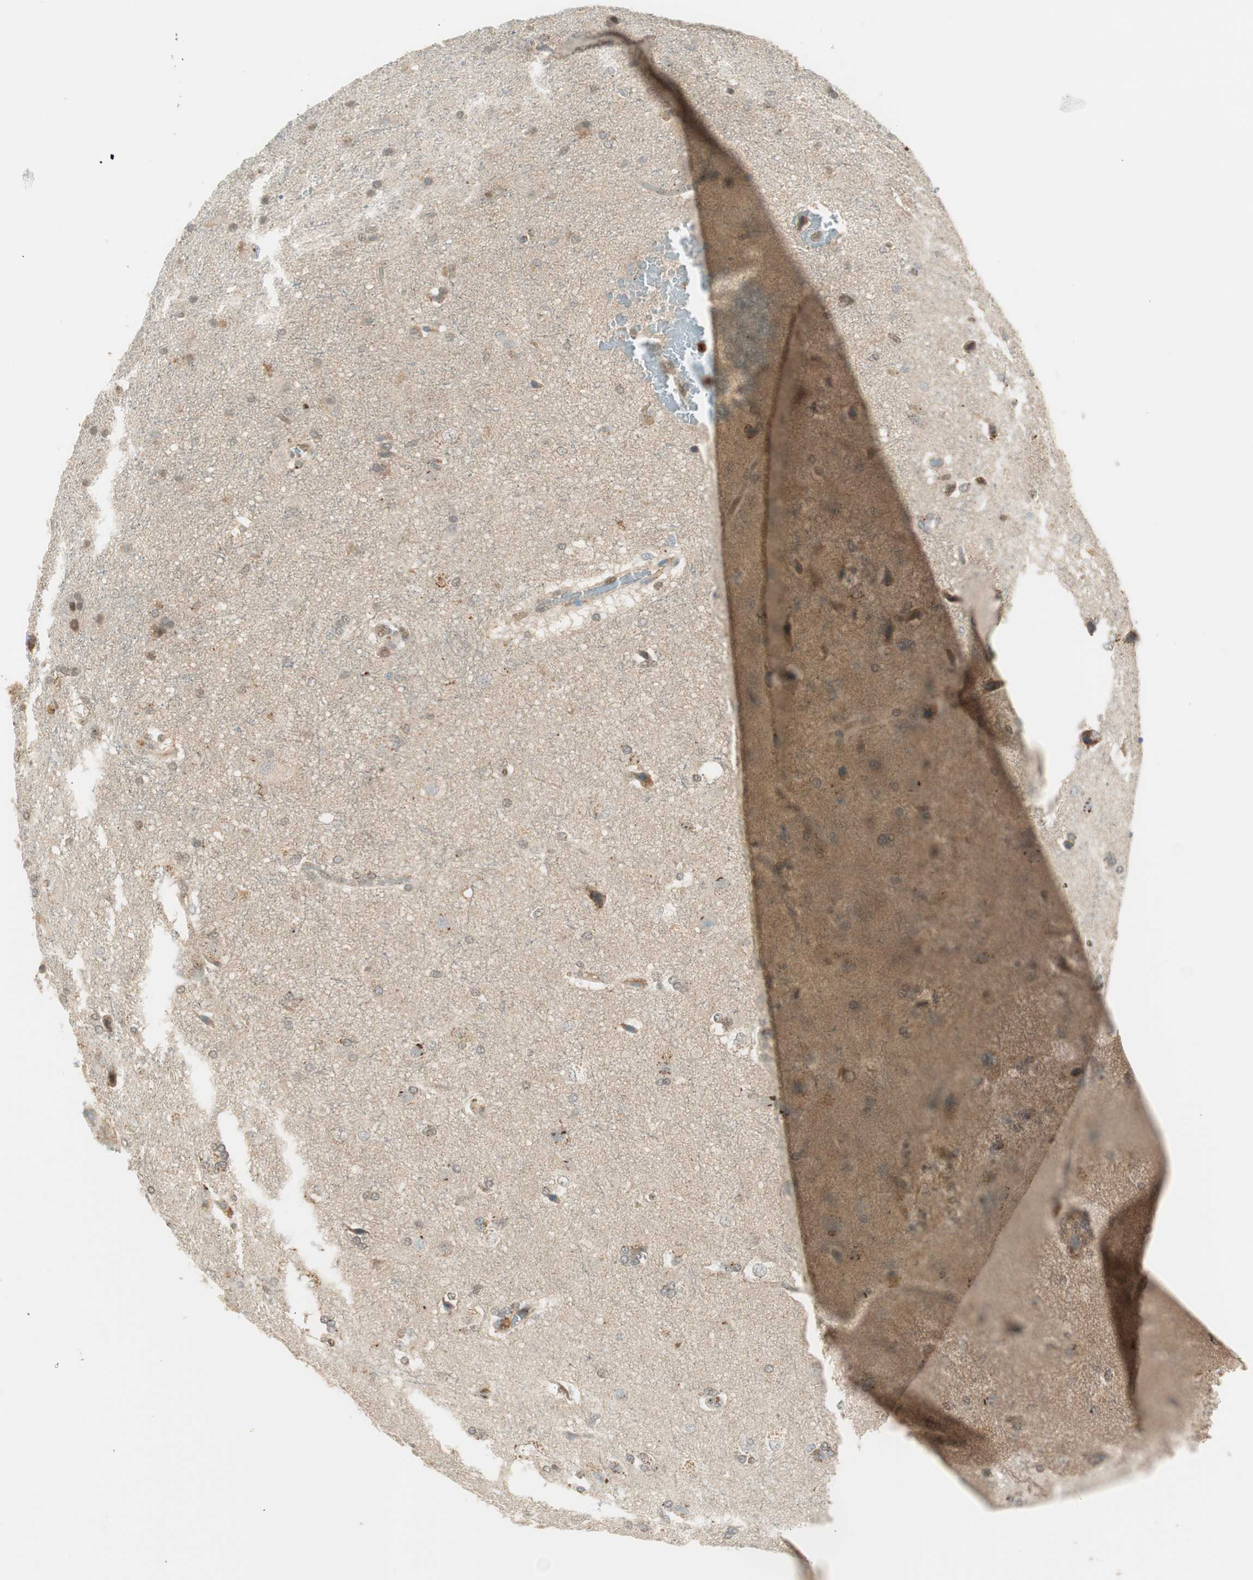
{"staining": {"intensity": "negative", "quantity": "none", "location": "none"}, "tissue": "glioma", "cell_type": "Tumor cells", "image_type": "cancer", "snomed": [{"axis": "morphology", "description": "Glioma, malignant, High grade"}, {"axis": "topography", "description": "Brain"}], "caption": "This histopathology image is of glioma stained with IHC to label a protein in brown with the nuclei are counter-stained blue. There is no positivity in tumor cells.", "gene": "LTA4H", "patient": {"sex": "male", "age": 71}}